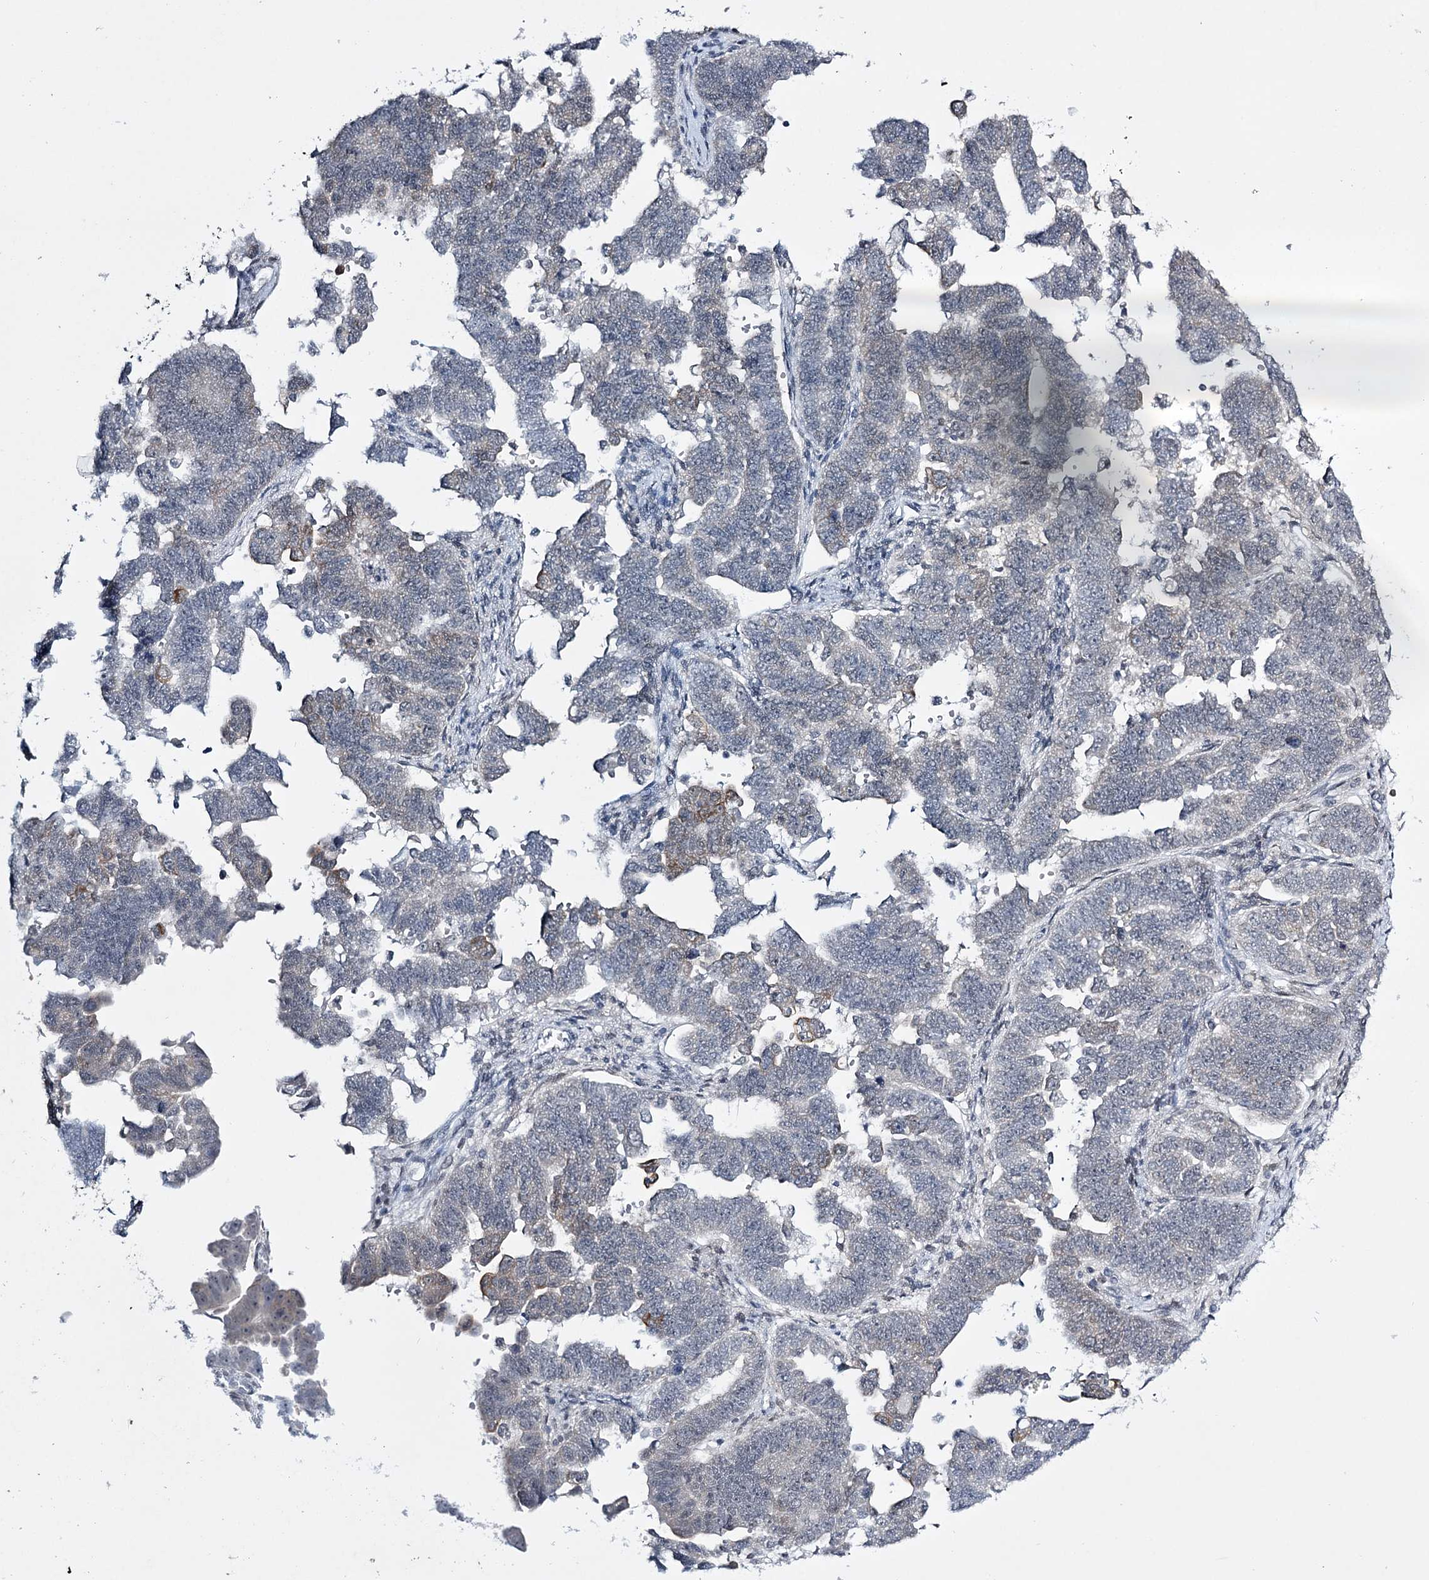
{"staining": {"intensity": "negative", "quantity": "none", "location": "none"}, "tissue": "endometrial cancer", "cell_type": "Tumor cells", "image_type": "cancer", "snomed": [{"axis": "morphology", "description": "Adenocarcinoma, NOS"}, {"axis": "topography", "description": "Endometrium"}], "caption": "IHC image of neoplastic tissue: human endometrial cancer (adenocarcinoma) stained with DAB shows no significant protein positivity in tumor cells.", "gene": "TMEM70", "patient": {"sex": "female", "age": 75}}